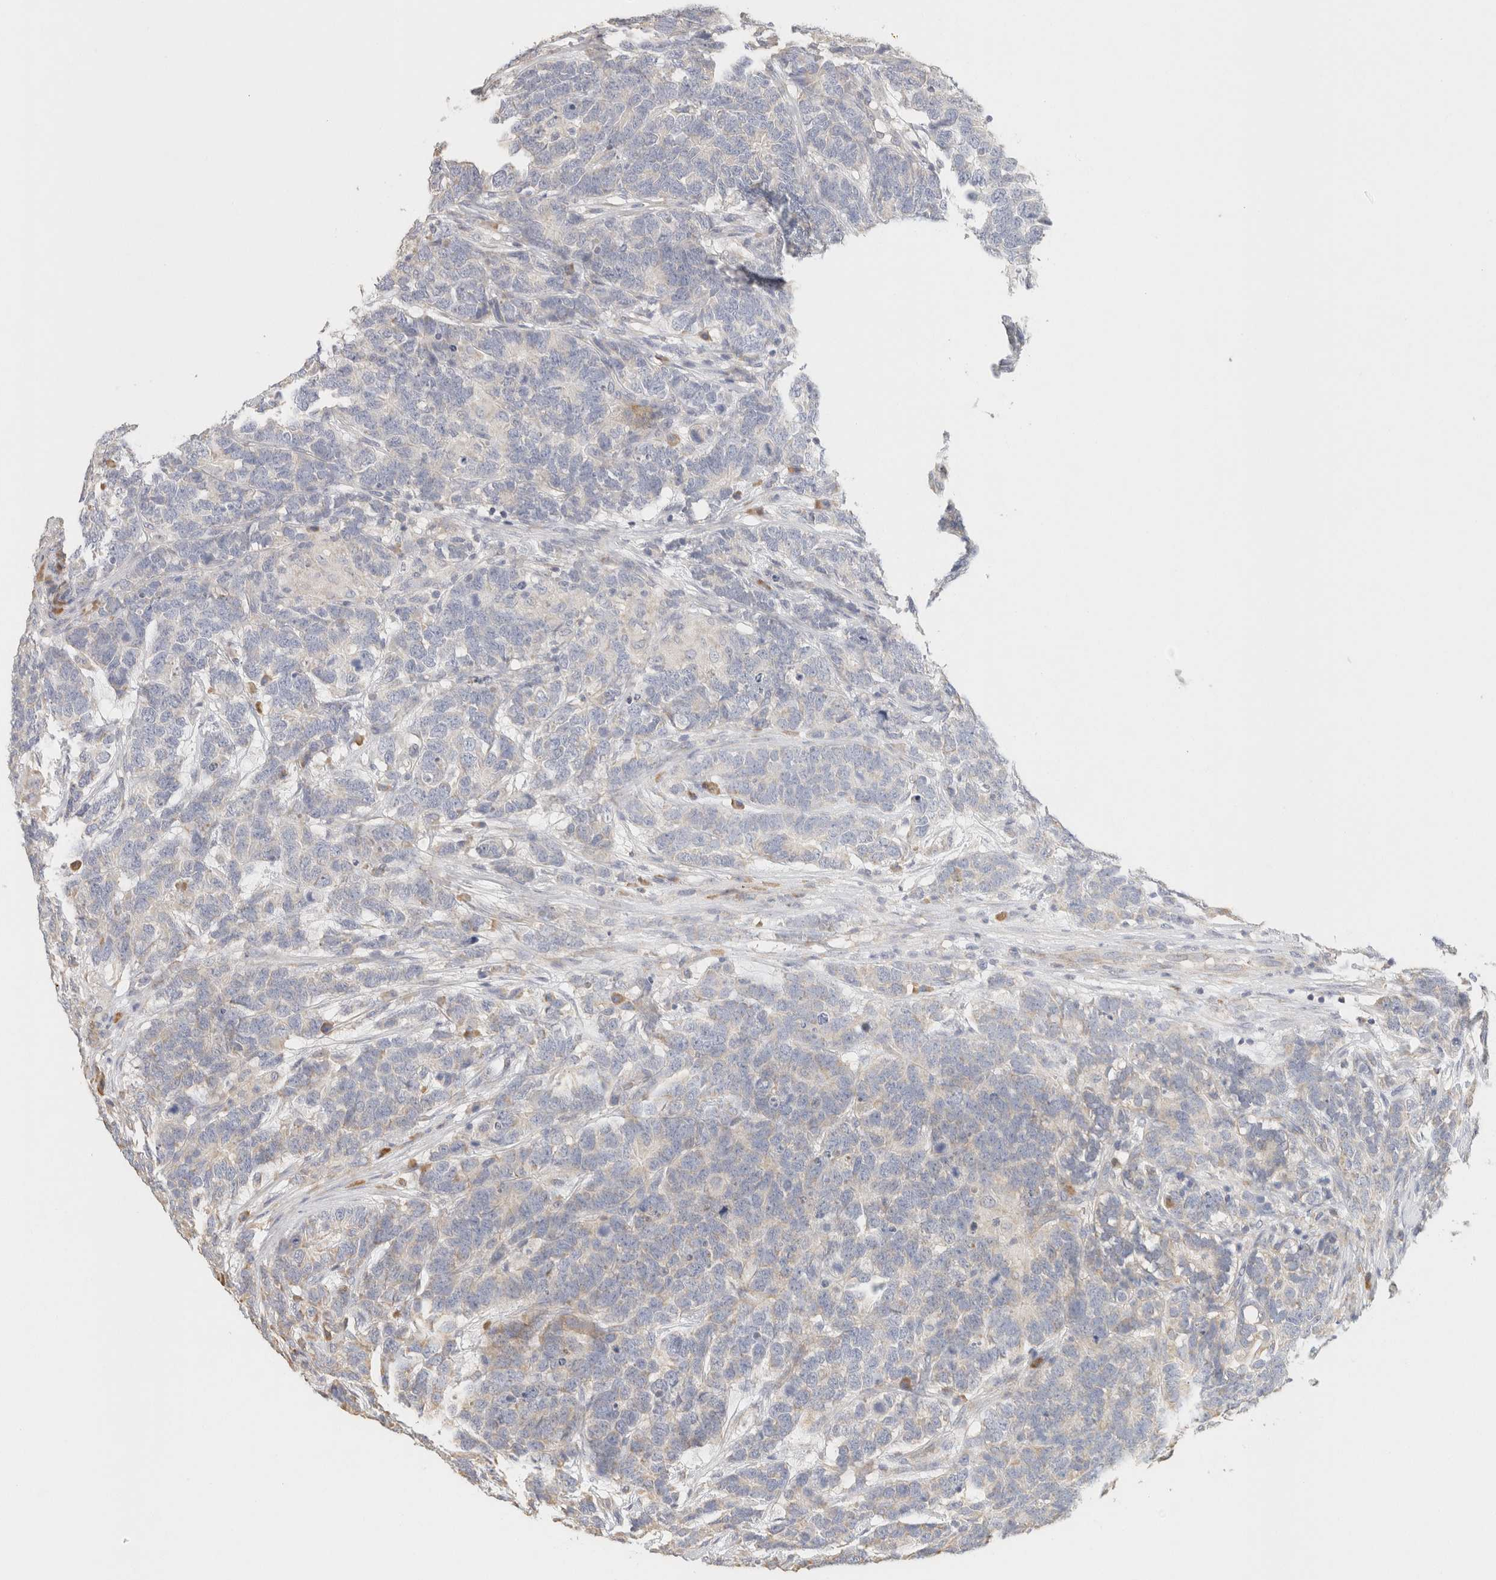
{"staining": {"intensity": "negative", "quantity": "none", "location": "none"}, "tissue": "testis cancer", "cell_type": "Tumor cells", "image_type": "cancer", "snomed": [{"axis": "morphology", "description": "Carcinoma, Embryonal, NOS"}, {"axis": "topography", "description": "Testis"}], "caption": "The histopathology image exhibits no significant expression in tumor cells of testis embryonal carcinoma. The staining is performed using DAB brown chromogen with nuclei counter-stained in using hematoxylin.", "gene": "NEFM", "patient": {"sex": "male", "age": 26}}